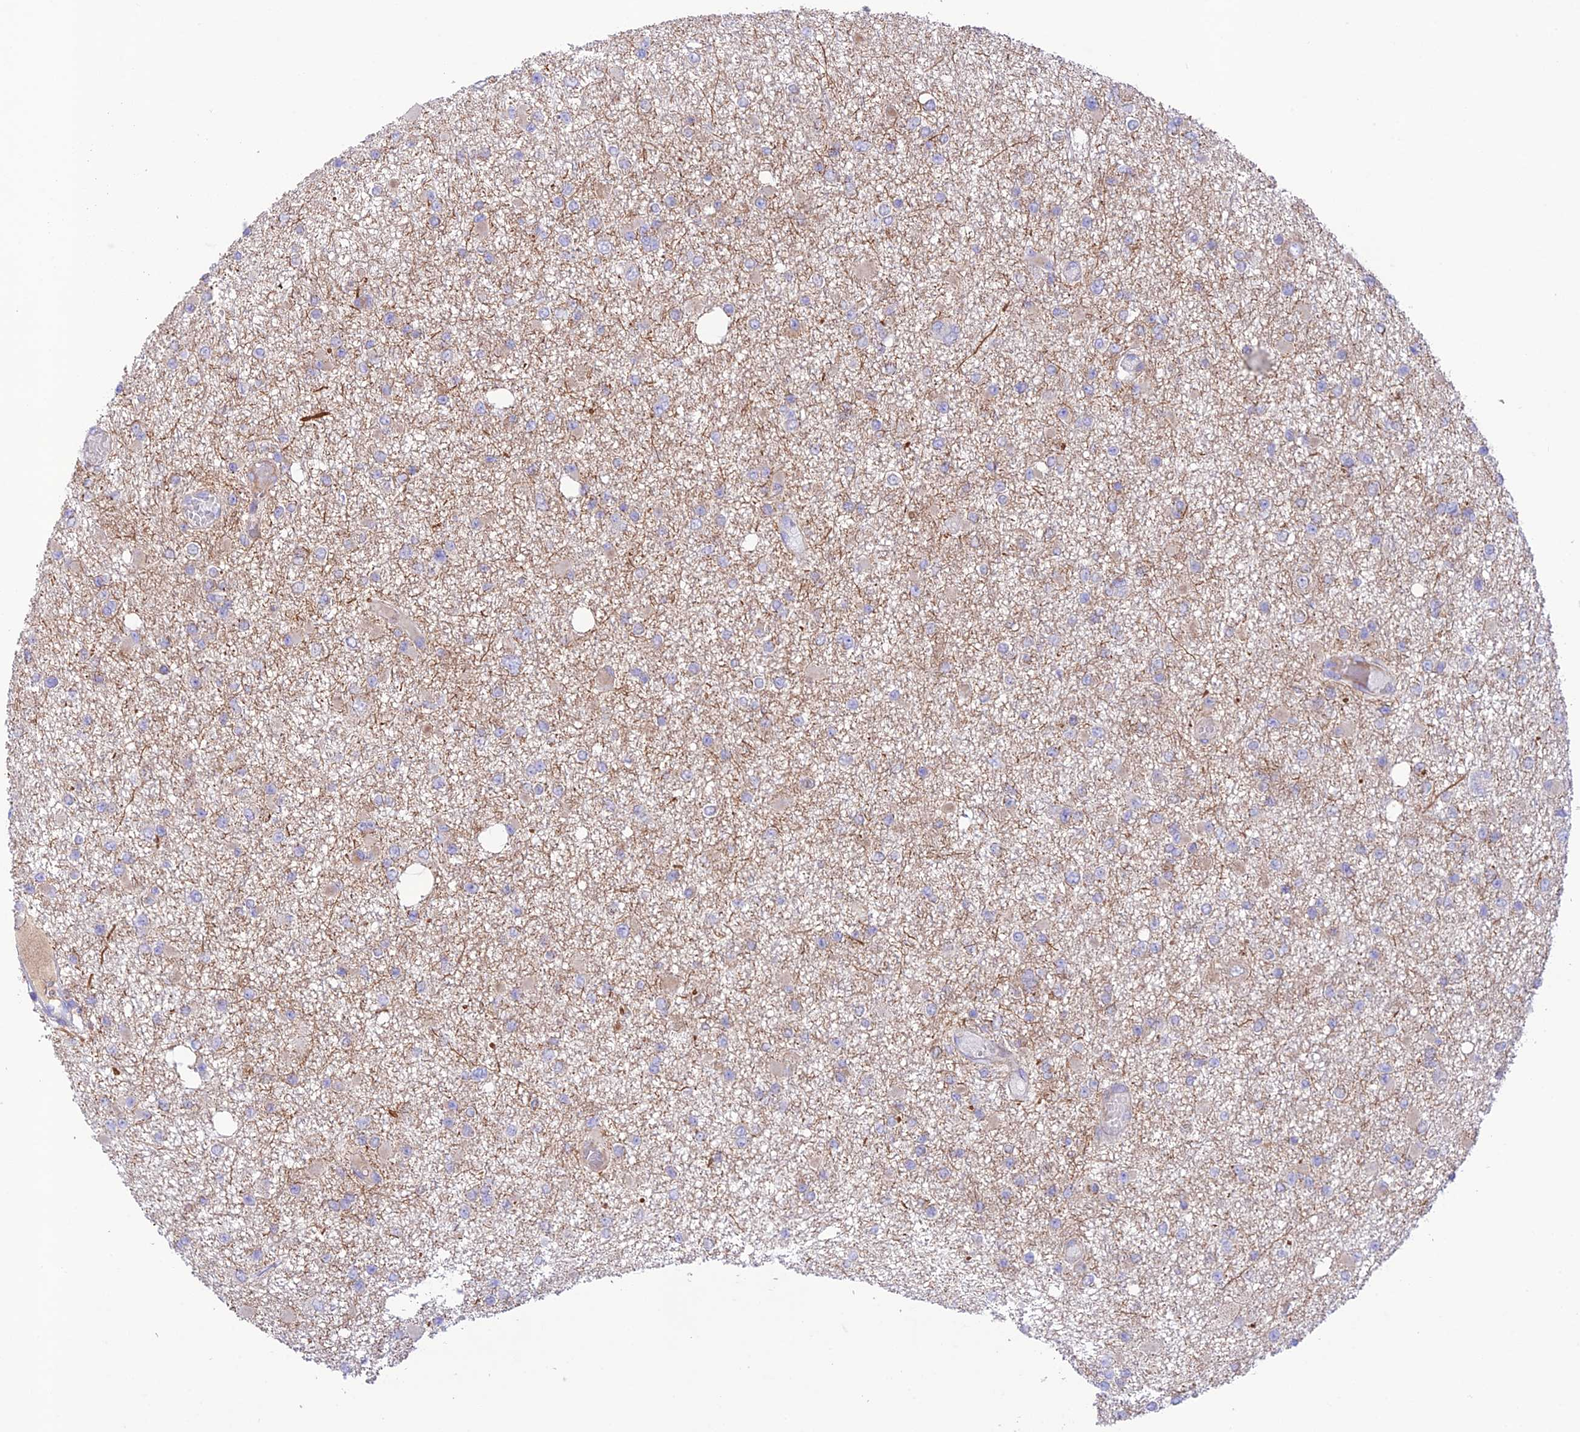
{"staining": {"intensity": "negative", "quantity": "none", "location": "none"}, "tissue": "glioma", "cell_type": "Tumor cells", "image_type": "cancer", "snomed": [{"axis": "morphology", "description": "Glioma, malignant, Low grade"}, {"axis": "topography", "description": "Brain"}], "caption": "An image of human glioma is negative for staining in tumor cells.", "gene": "UAP1L1", "patient": {"sex": "female", "age": 22}}